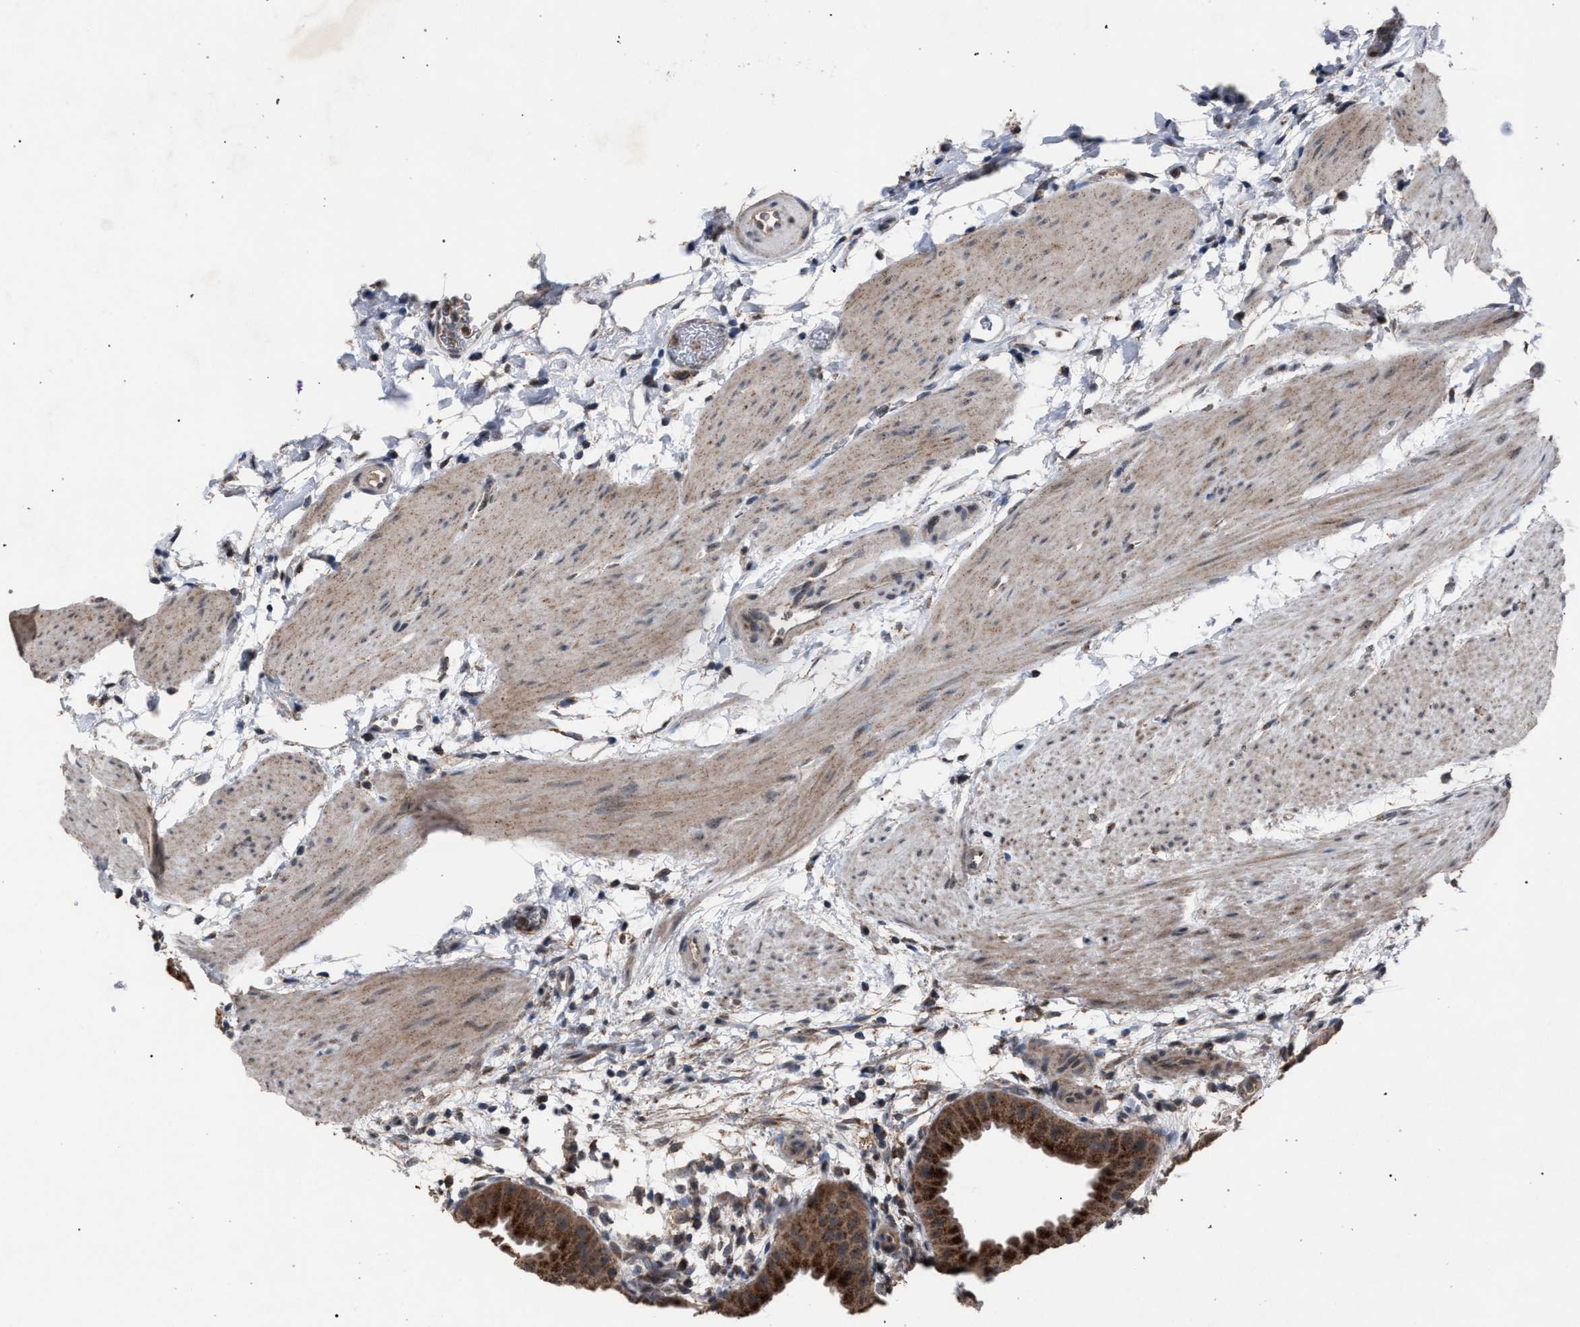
{"staining": {"intensity": "strong", "quantity": ">75%", "location": "cytoplasmic/membranous"}, "tissue": "gallbladder", "cell_type": "Glandular cells", "image_type": "normal", "snomed": [{"axis": "morphology", "description": "Normal tissue, NOS"}, {"axis": "topography", "description": "Gallbladder"}], "caption": "Brown immunohistochemical staining in benign gallbladder displays strong cytoplasmic/membranous positivity in approximately >75% of glandular cells. Immunohistochemistry (ihc) stains the protein of interest in brown and the nuclei are stained blue.", "gene": "HSD17B4", "patient": {"sex": "female", "age": 64}}